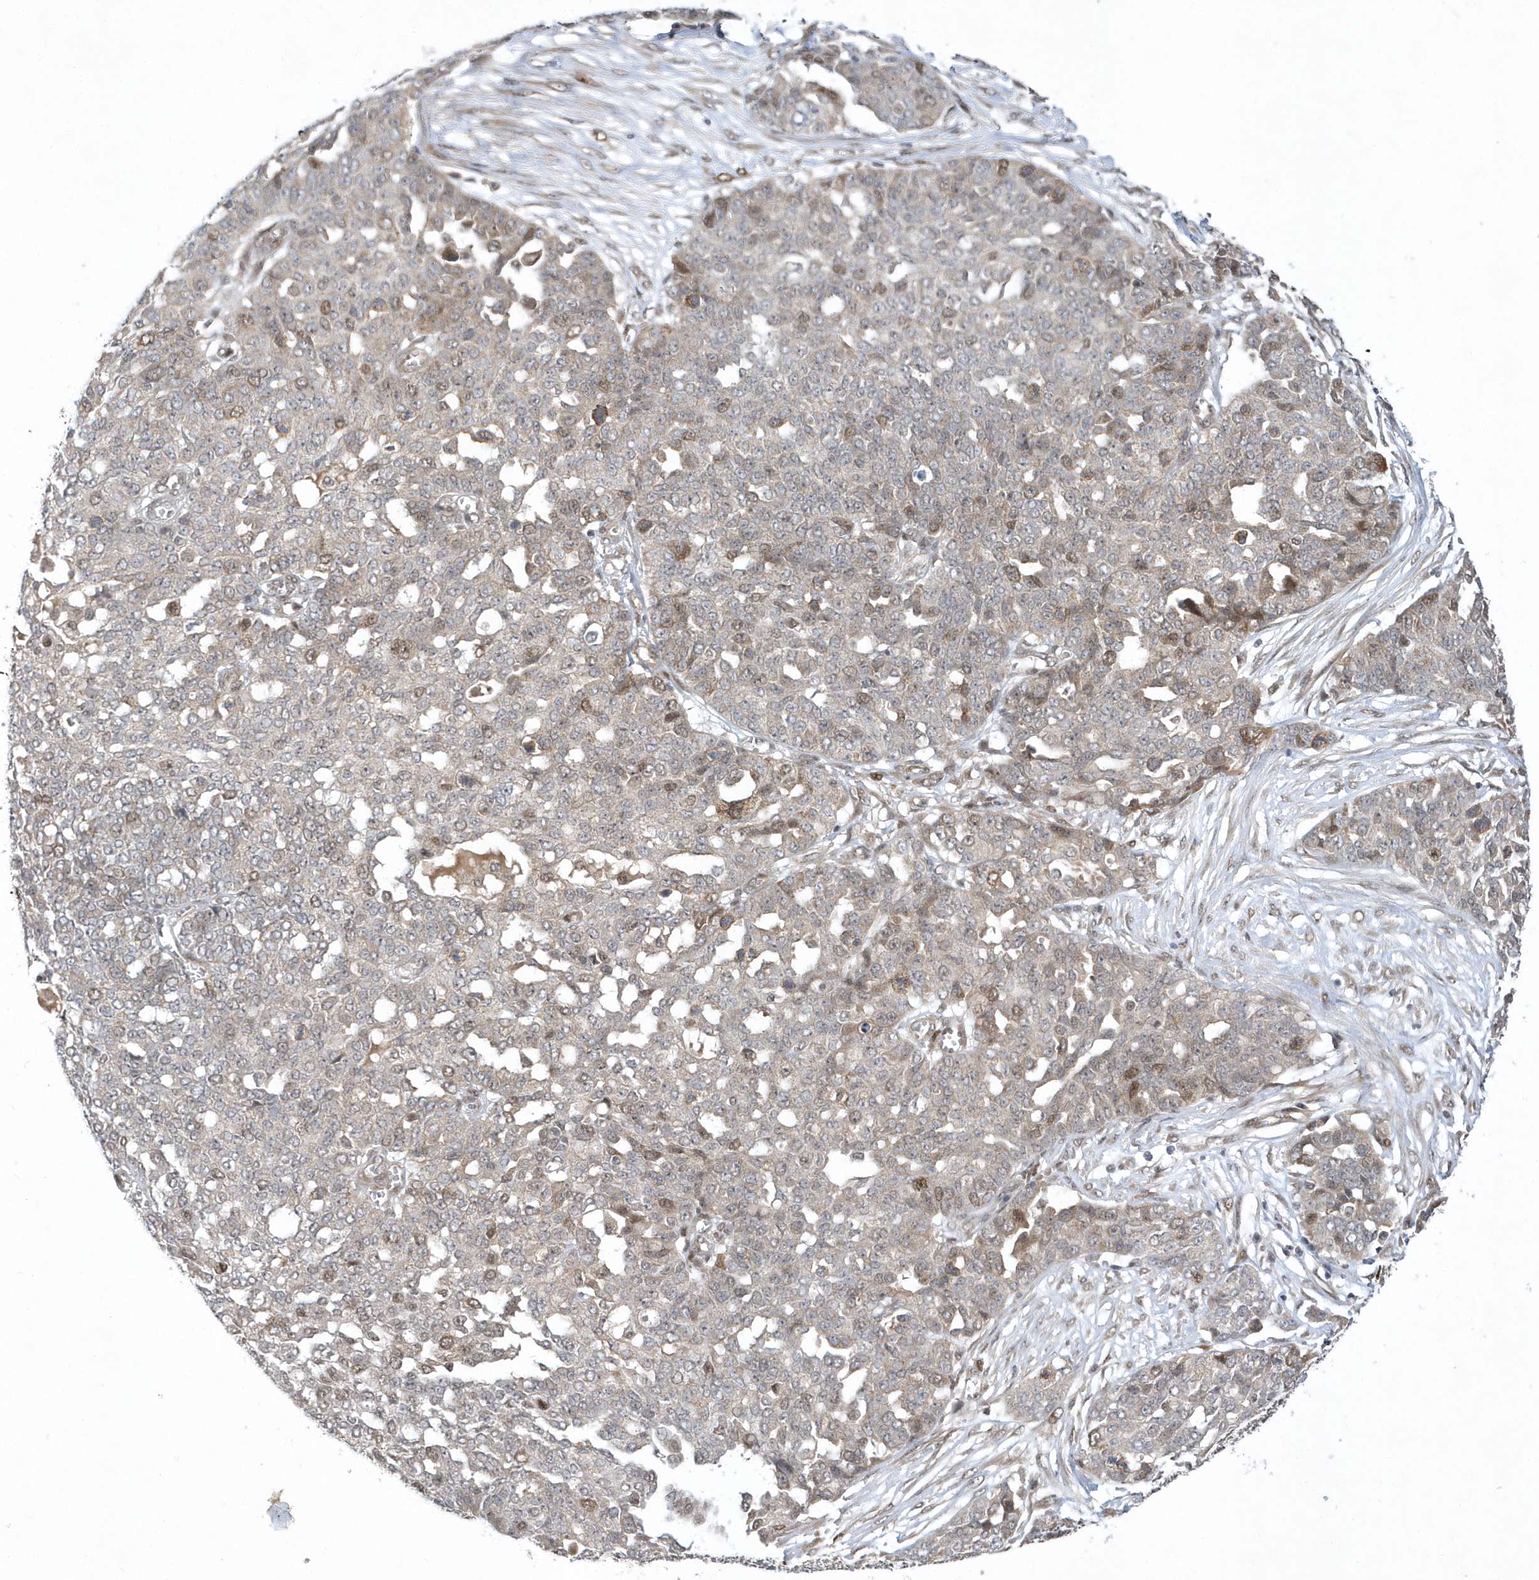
{"staining": {"intensity": "moderate", "quantity": "<25%", "location": "cytoplasmic/membranous,nuclear"}, "tissue": "ovarian cancer", "cell_type": "Tumor cells", "image_type": "cancer", "snomed": [{"axis": "morphology", "description": "Cystadenocarcinoma, serous, NOS"}, {"axis": "topography", "description": "Soft tissue"}, {"axis": "topography", "description": "Ovary"}], "caption": "A micrograph showing moderate cytoplasmic/membranous and nuclear staining in about <25% of tumor cells in ovarian cancer, as visualized by brown immunohistochemical staining.", "gene": "MXI1", "patient": {"sex": "female", "age": 57}}